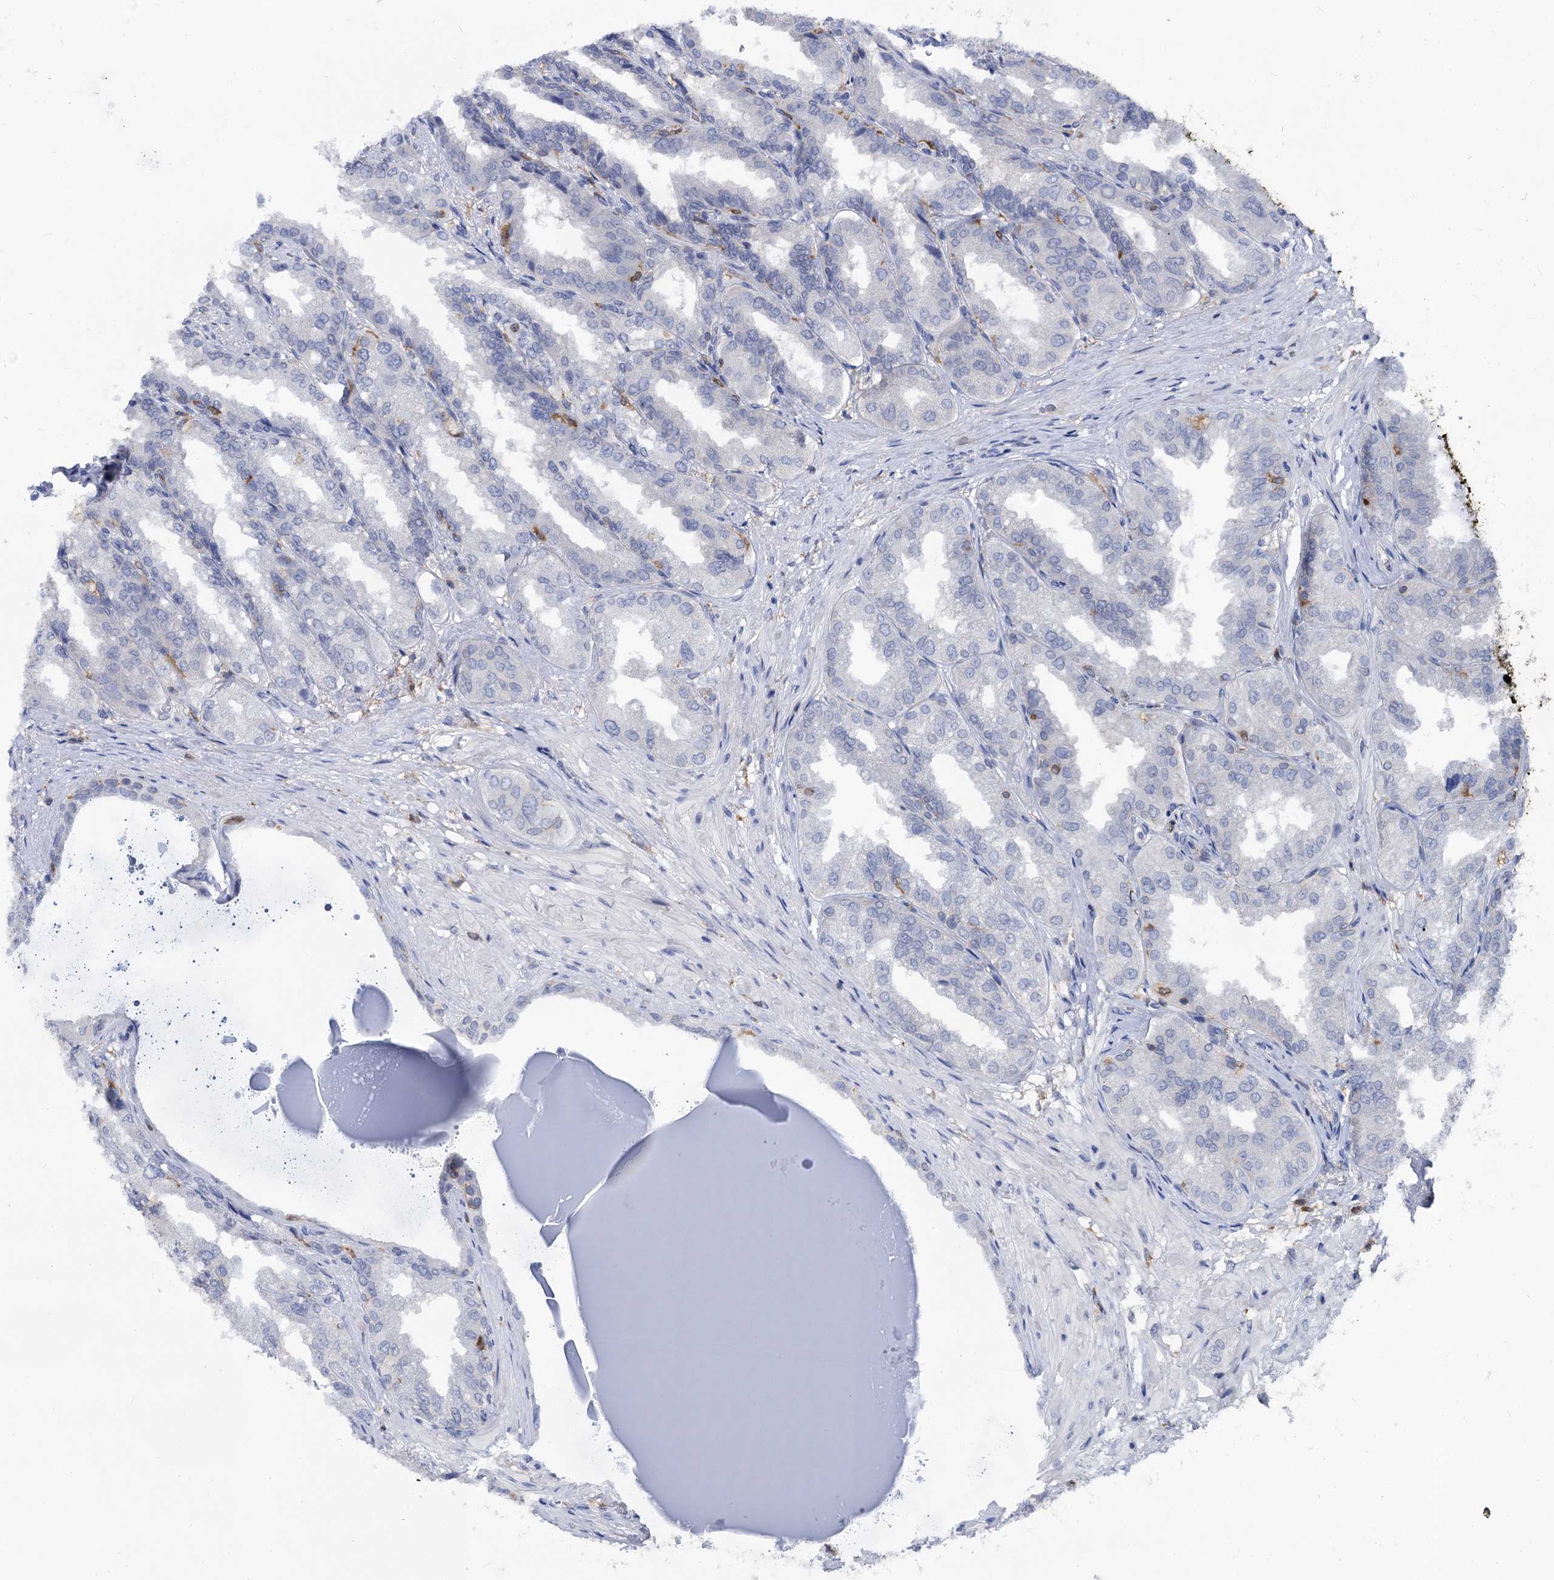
{"staining": {"intensity": "negative", "quantity": "none", "location": "none"}, "tissue": "seminal vesicle", "cell_type": "Glandular cells", "image_type": "normal", "snomed": [{"axis": "morphology", "description": "Normal tissue, NOS"}, {"axis": "topography", "description": "Seminal veicle"}], "caption": "Glandular cells are negative for protein expression in benign human seminal vesicle. Brightfield microscopy of IHC stained with DAB (3,3'-diaminobenzidine) (brown) and hematoxylin (blue), captured at high magnification.", "gene": "RHOG", "patient": {"sex": "male", "age": 63}}